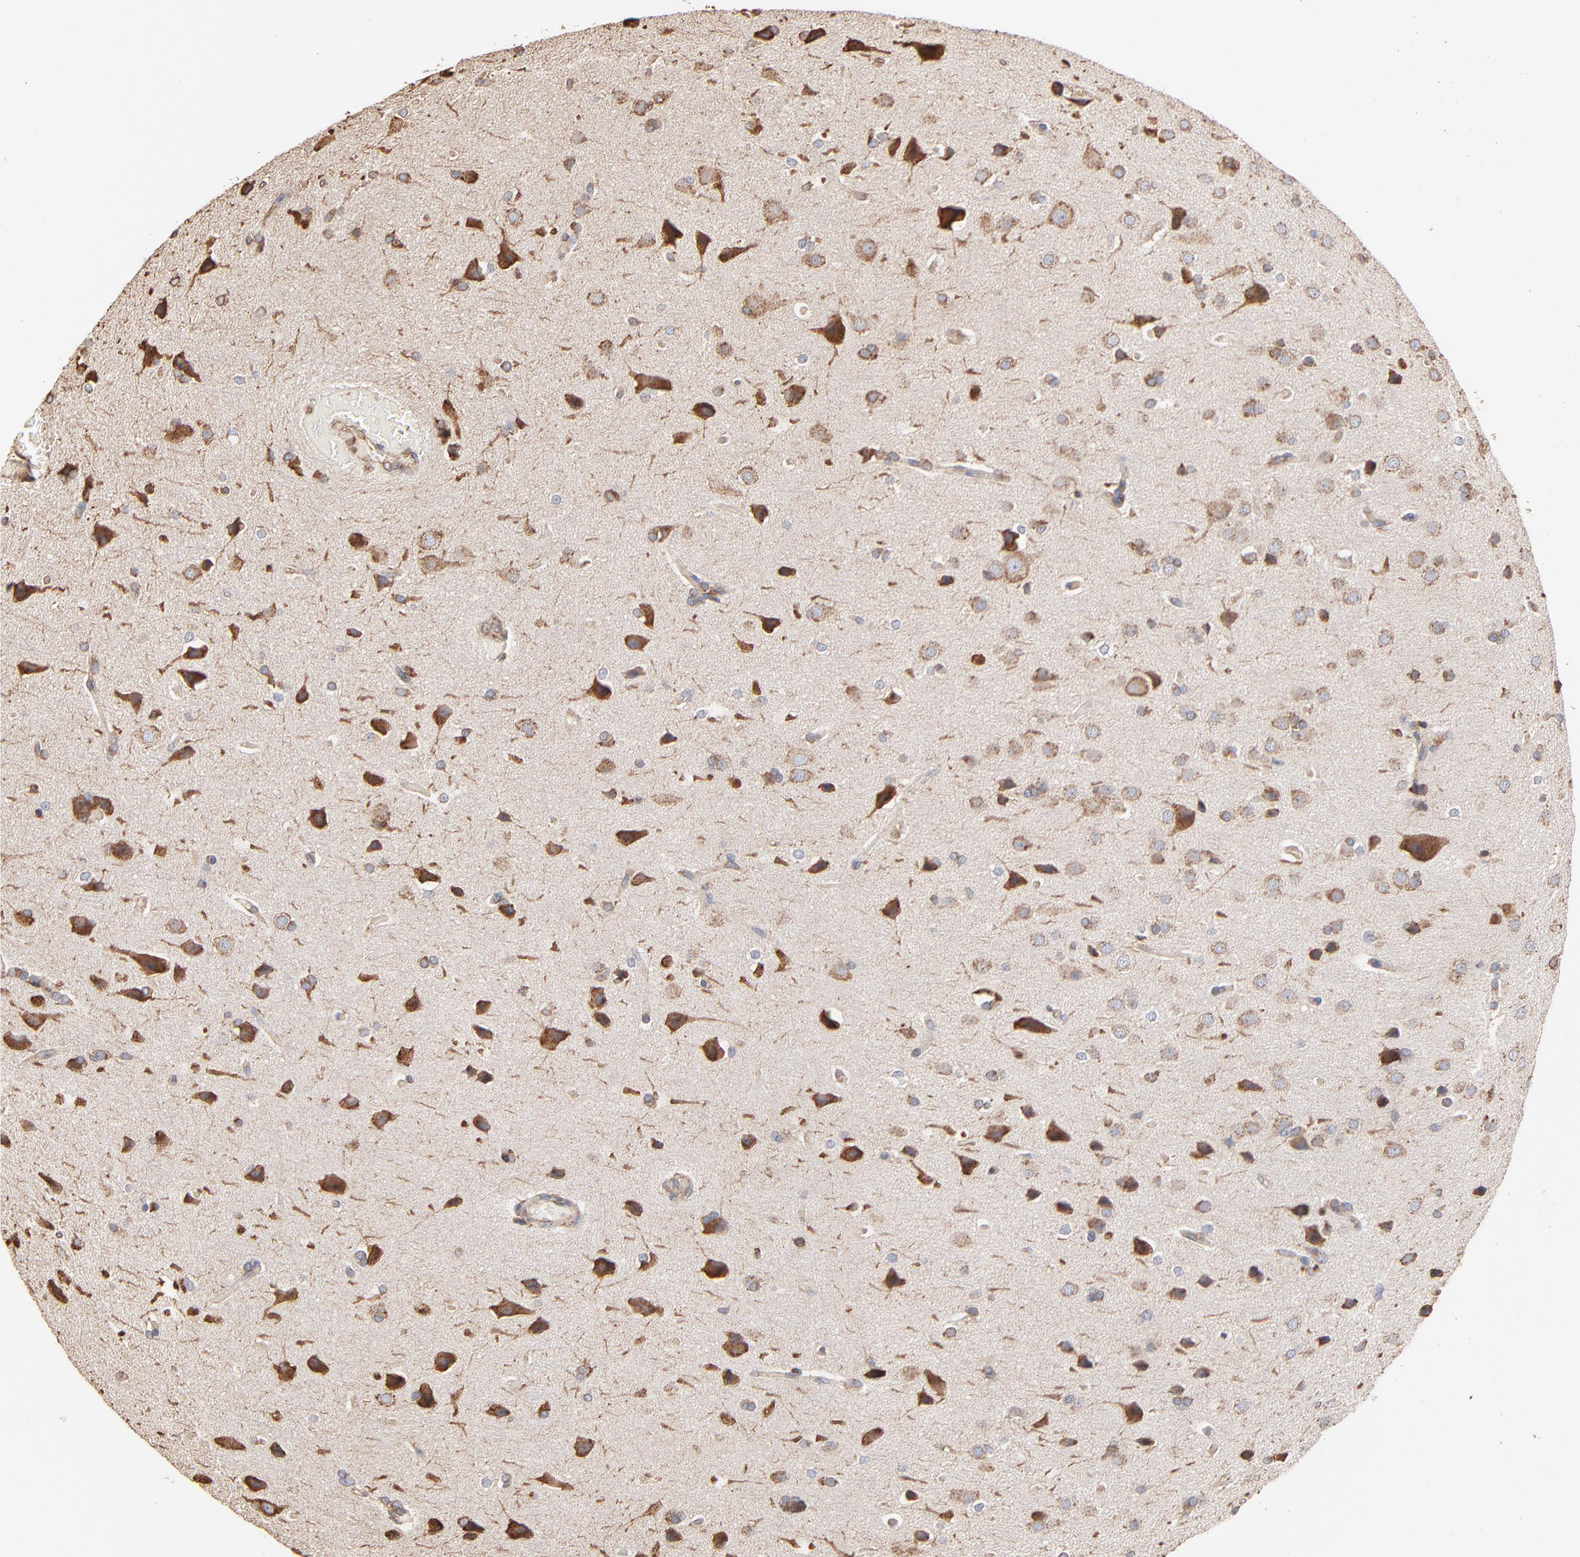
{"staining": {"intensity": "moderate", "quantity": "25%-75%", "location": "cytoplasmic/membranous"}, "tissue": "glioma", "cell_type": "Tumor cells", "image_type": "cancer", "snomed": [{"axis": "morphology", "description": "Glioma, malignant, Low grade"}, {"axis": "topography", "description": "Cerebral cortex"}], "caption": "A brown stain labels moderate cytoplasmic/membranous staining of a protein in glioma tumor cells.", "gene": "PDIA3", "patient": {"sex": "female", "age": 47}}